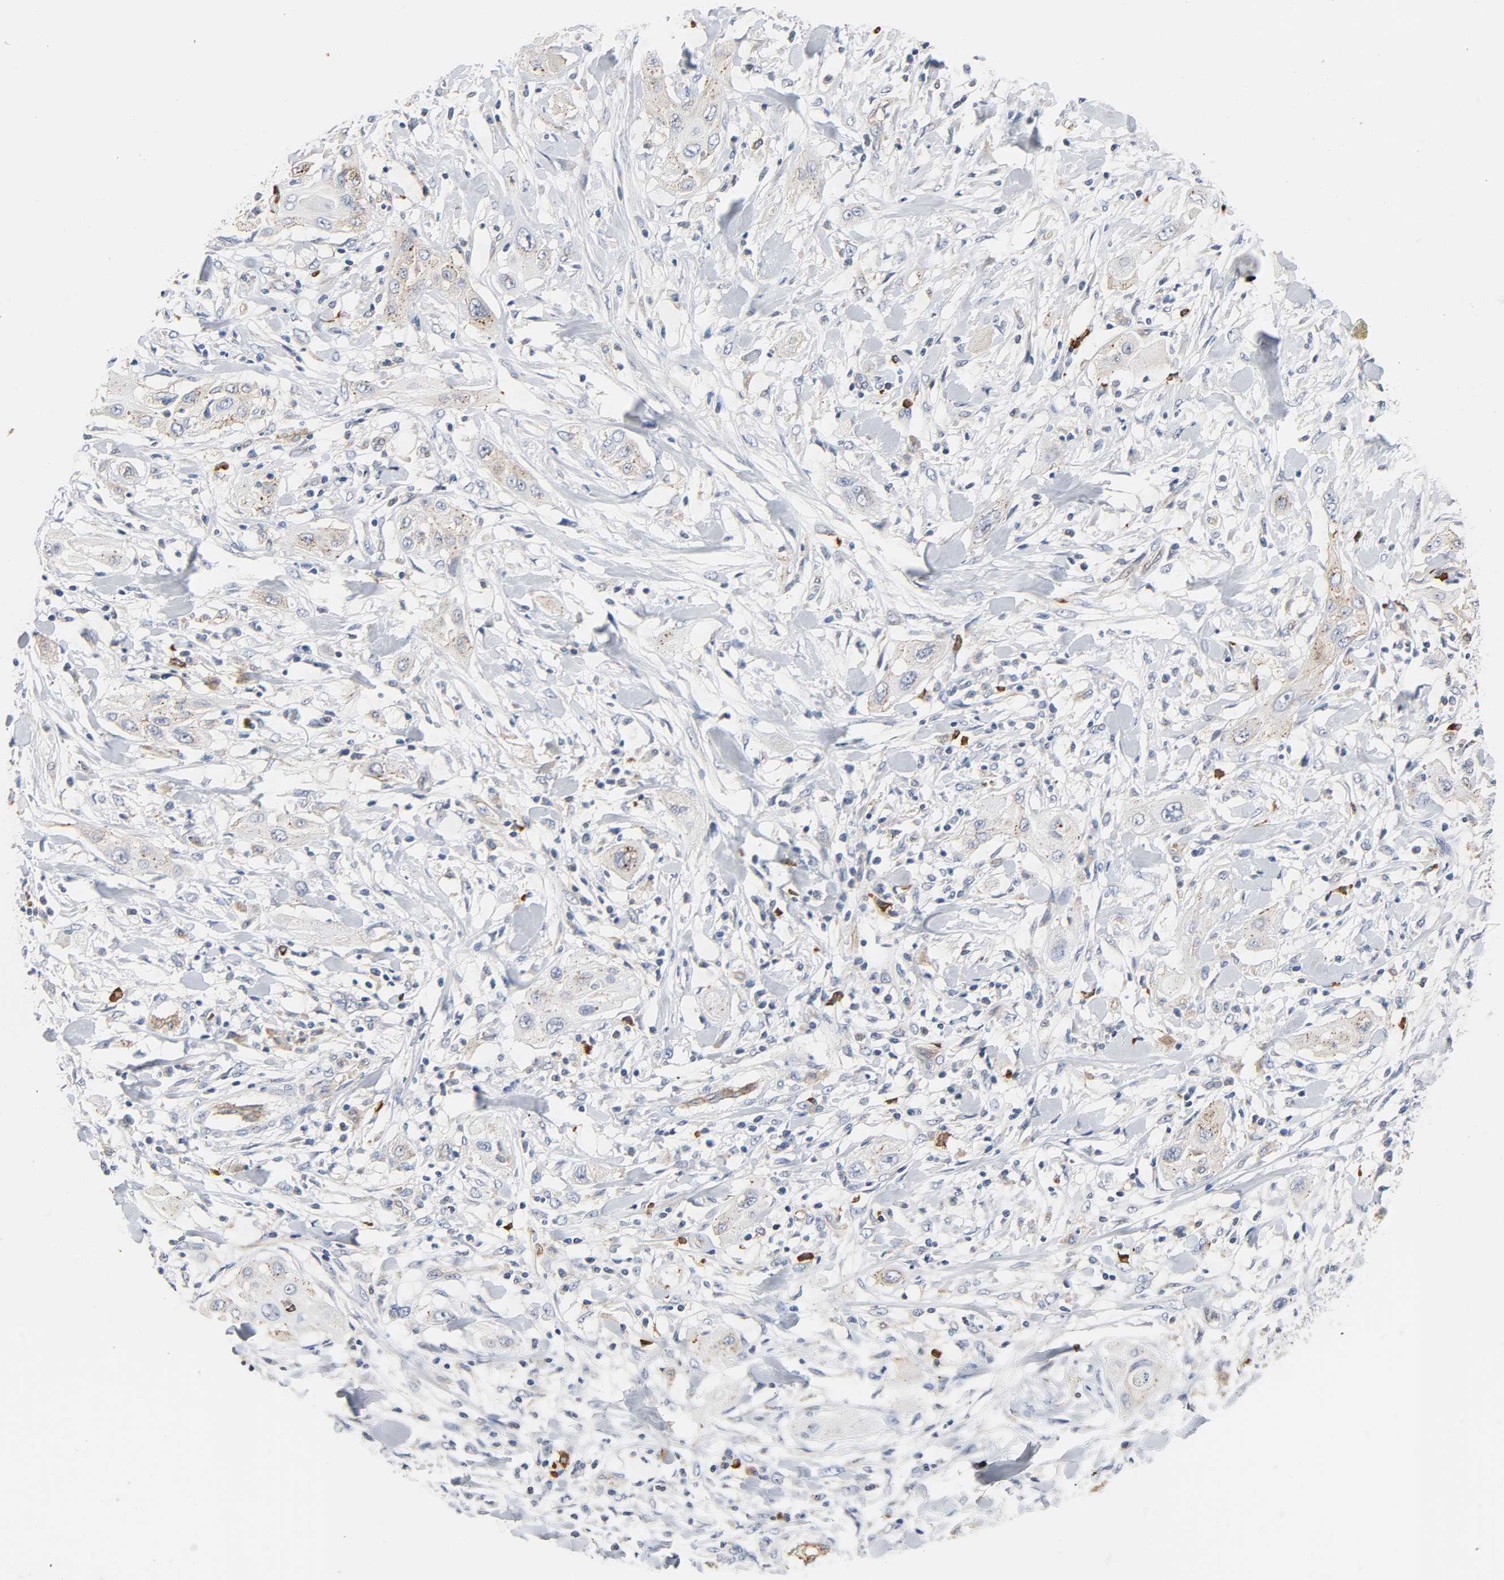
{"staining": {"intensity": "weak", "quantity": "<25%", "location": "cytoplasmic/membranous"}, "tissue": "lung cancer", "cell_type": "Tumor cells", "image_type": "cancer", "snomed": [{"axis": "morphology", "description": "Squamous cell carcinoma, NOS"}, {"axis": "topography", "description": "Lung"}], "caption": "High power microscopy photomicrograph of an immunohistochemistry (IHC) photomicrograph of lung cancer (squamous cell carcinoma), revealing no significant positivity in tumor cells.", "gene": "CD2AP", "patient": {"sex": "female", "age": 47}}